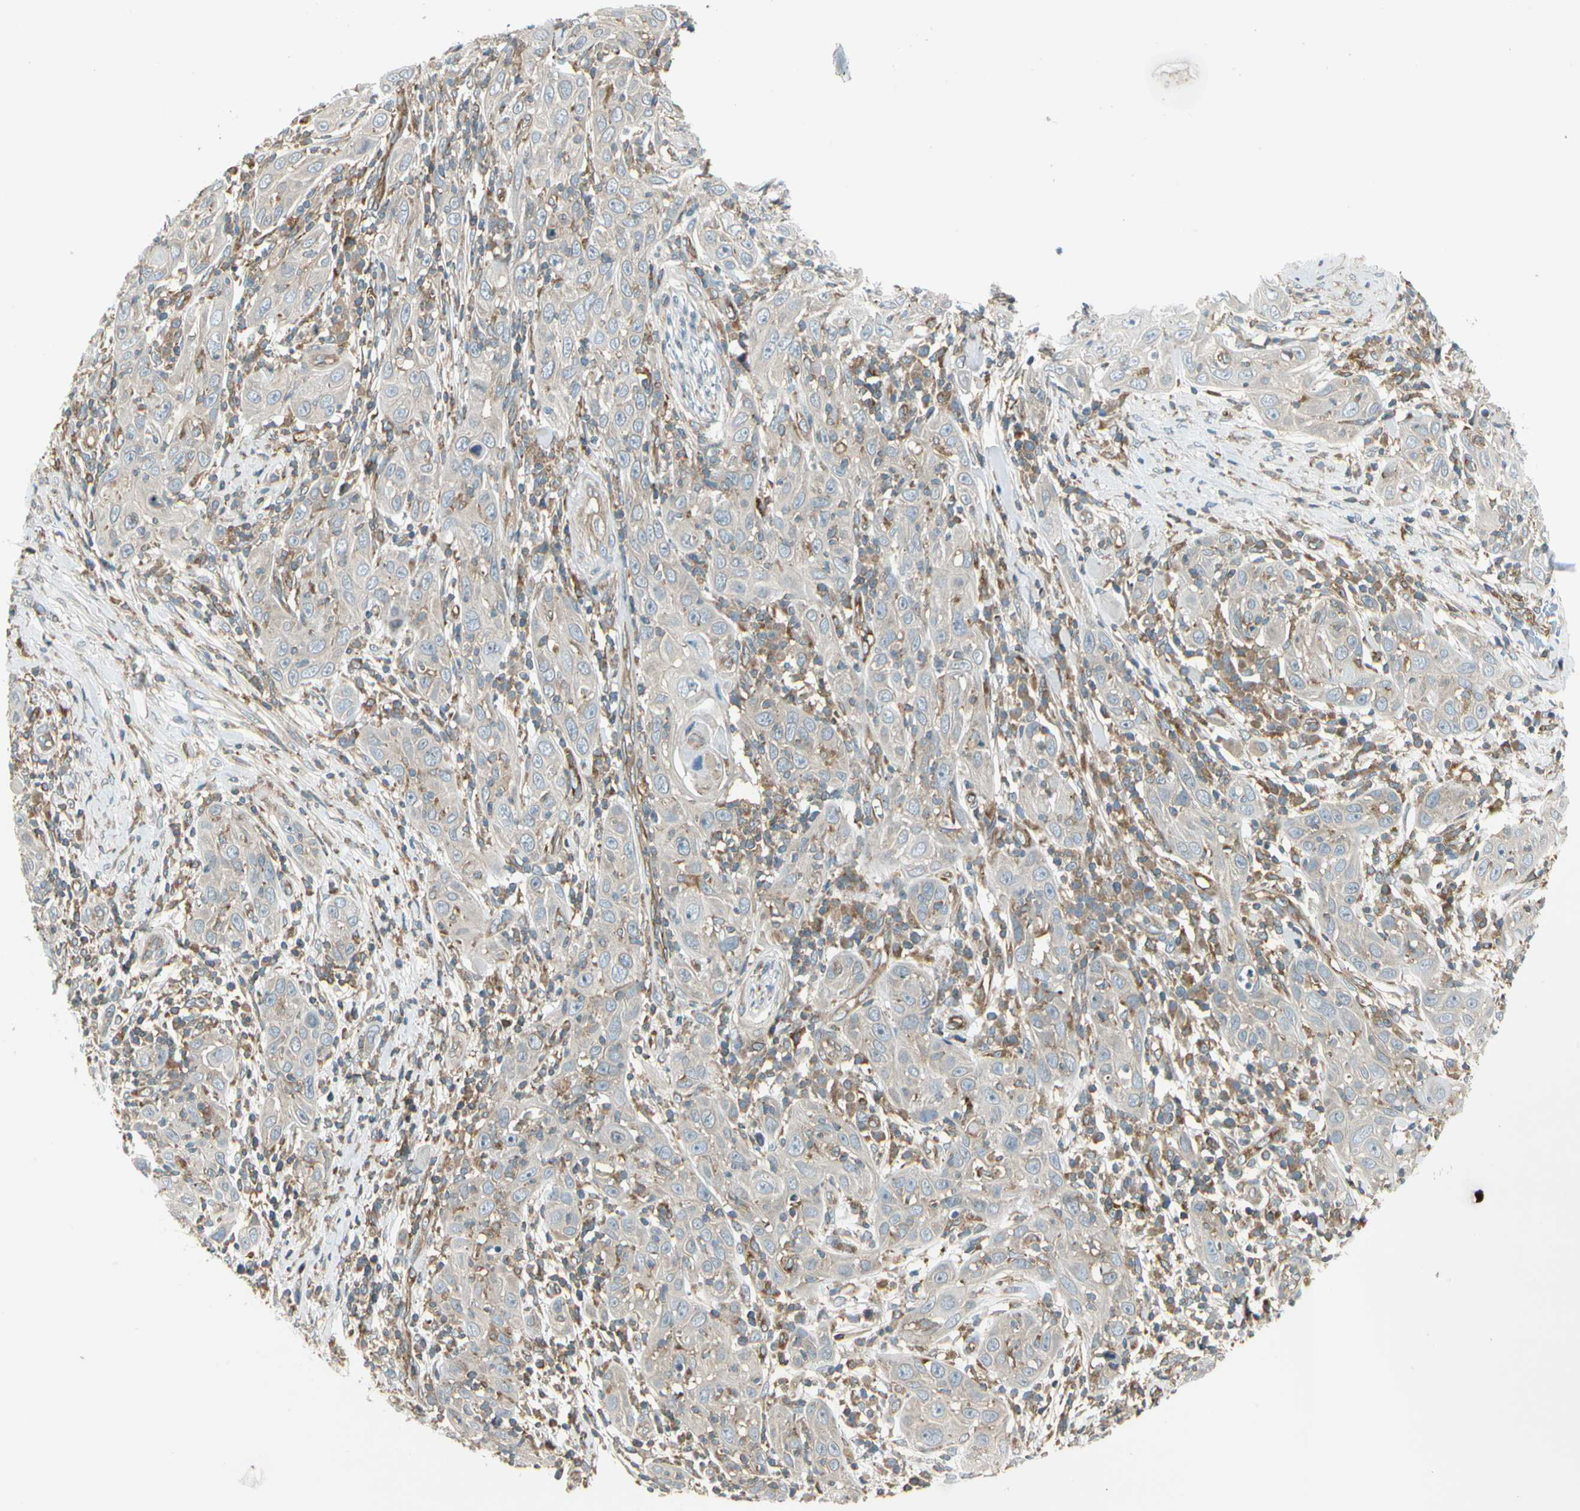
{"staining": {"intensity": "negative", "quantity": "none", "location": "none"}, "tissue": "skin cancer", "cell_type": "Tumor cells", "image_type": "cancer", "snomed": [{"axis": "morphology", "description": "Squamous cell carcinoma, NOS"}, {"axis": "topography", "description": "Skin"}], "caption": "The micrograph reveals no staining of tumor cells in skin cancer (squamous cell carcinoma).", "gene": "TRIO", "patient": {"sex": "female", "age": 88}}